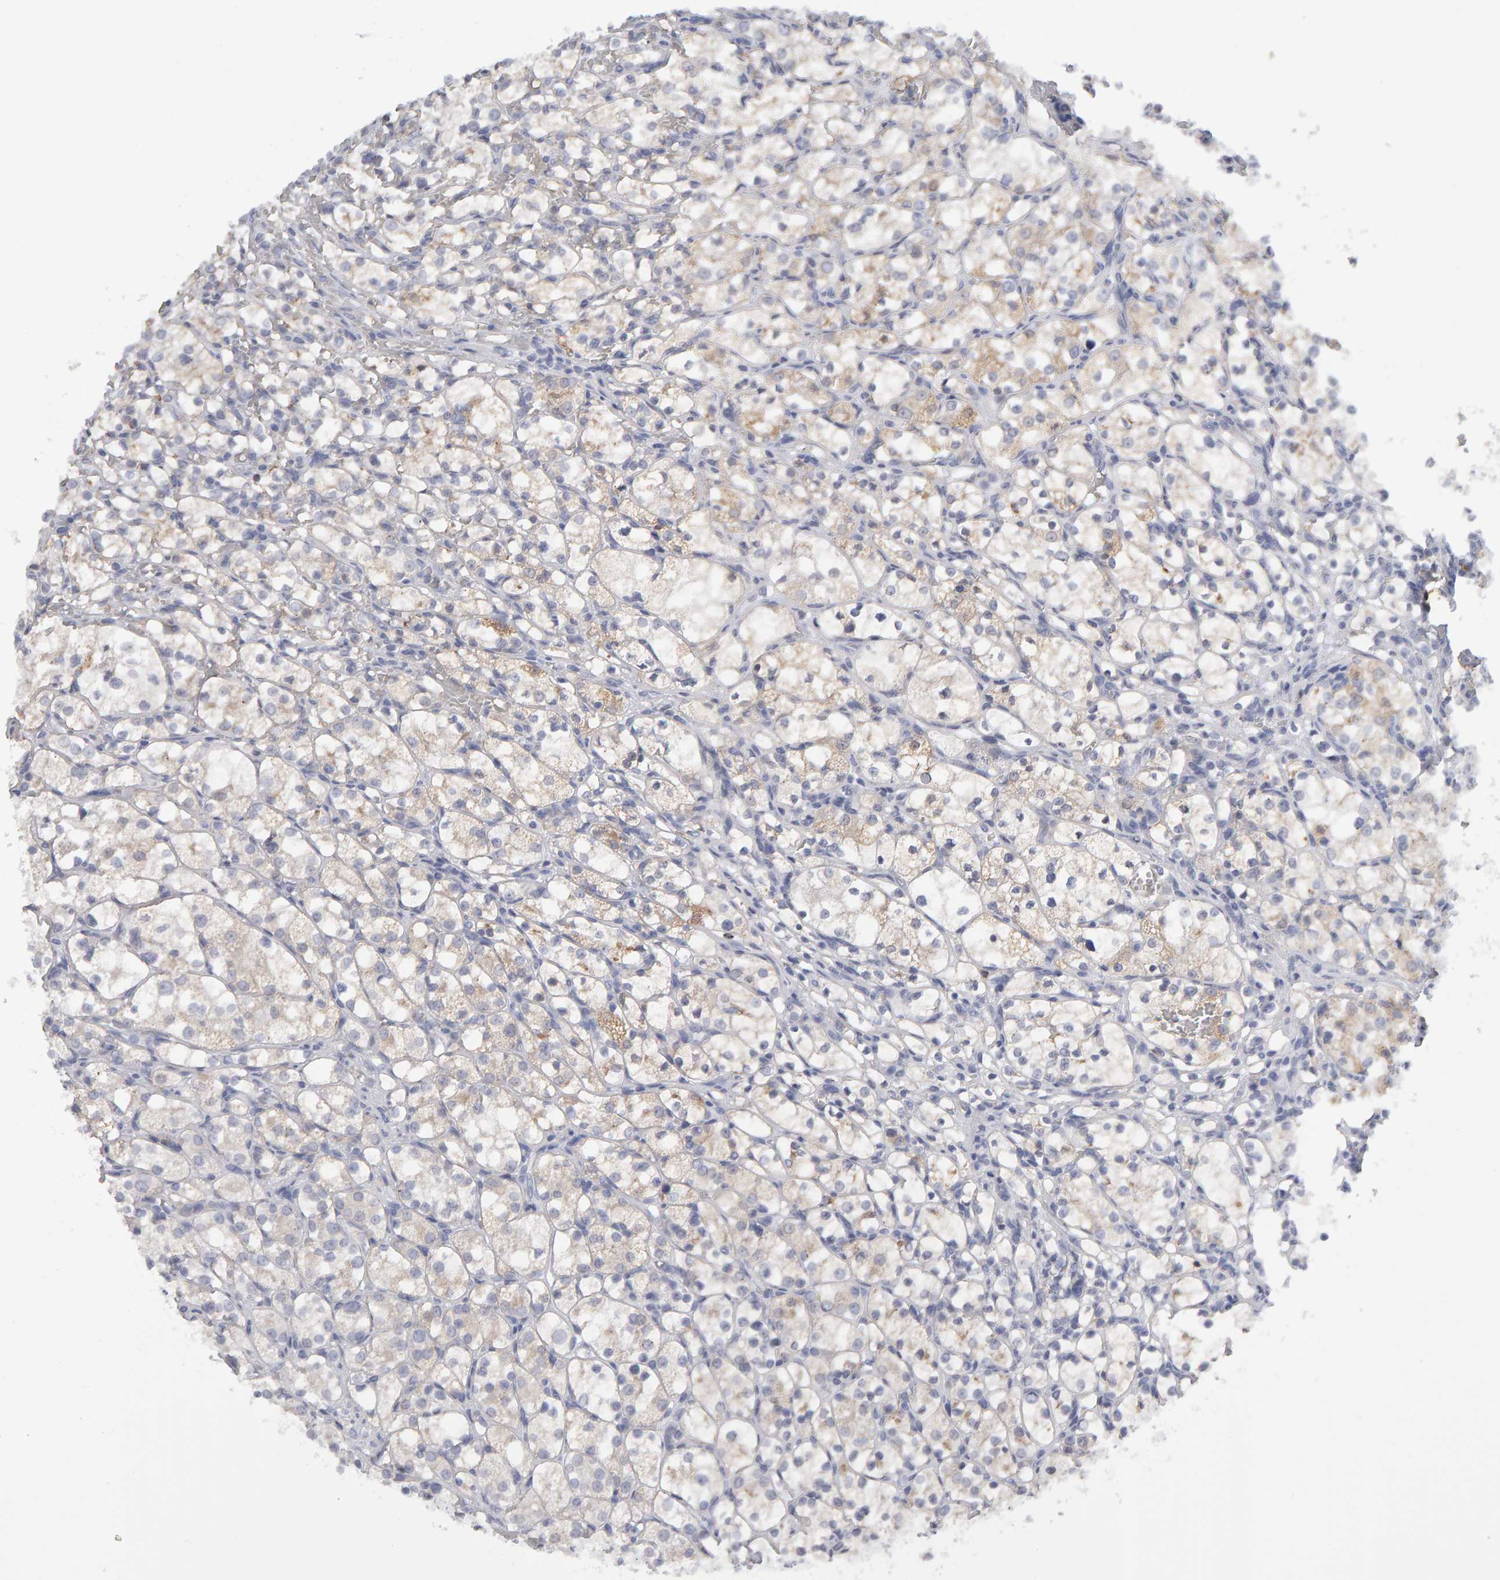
{"staining": {"intensity": "weak", "quantity": "25%-75%", "location": "cytoplasmic/membranous"}, "tissue": "renal cancer", "cell_type": "Tumor cells", "image_type": "cancer", "snomed": [{"axis": "morphology", "description": "Adenocarcinoma, NOS"}, {"axis": "topography", "description": "Kidney"}], "caption": "High-magnification brightfield microscopy of renal adenocarcinoma stained with DAB (3,3'-diaminobenzidine) (brown) and counterstained with hematoxylin (blue). tumor cells exhibit weak cytoplasmic/membranous expression is seen in approximately25%-75% of cells.", "gene": "CTH", "patient": {"sex": "female", "age": 69}}